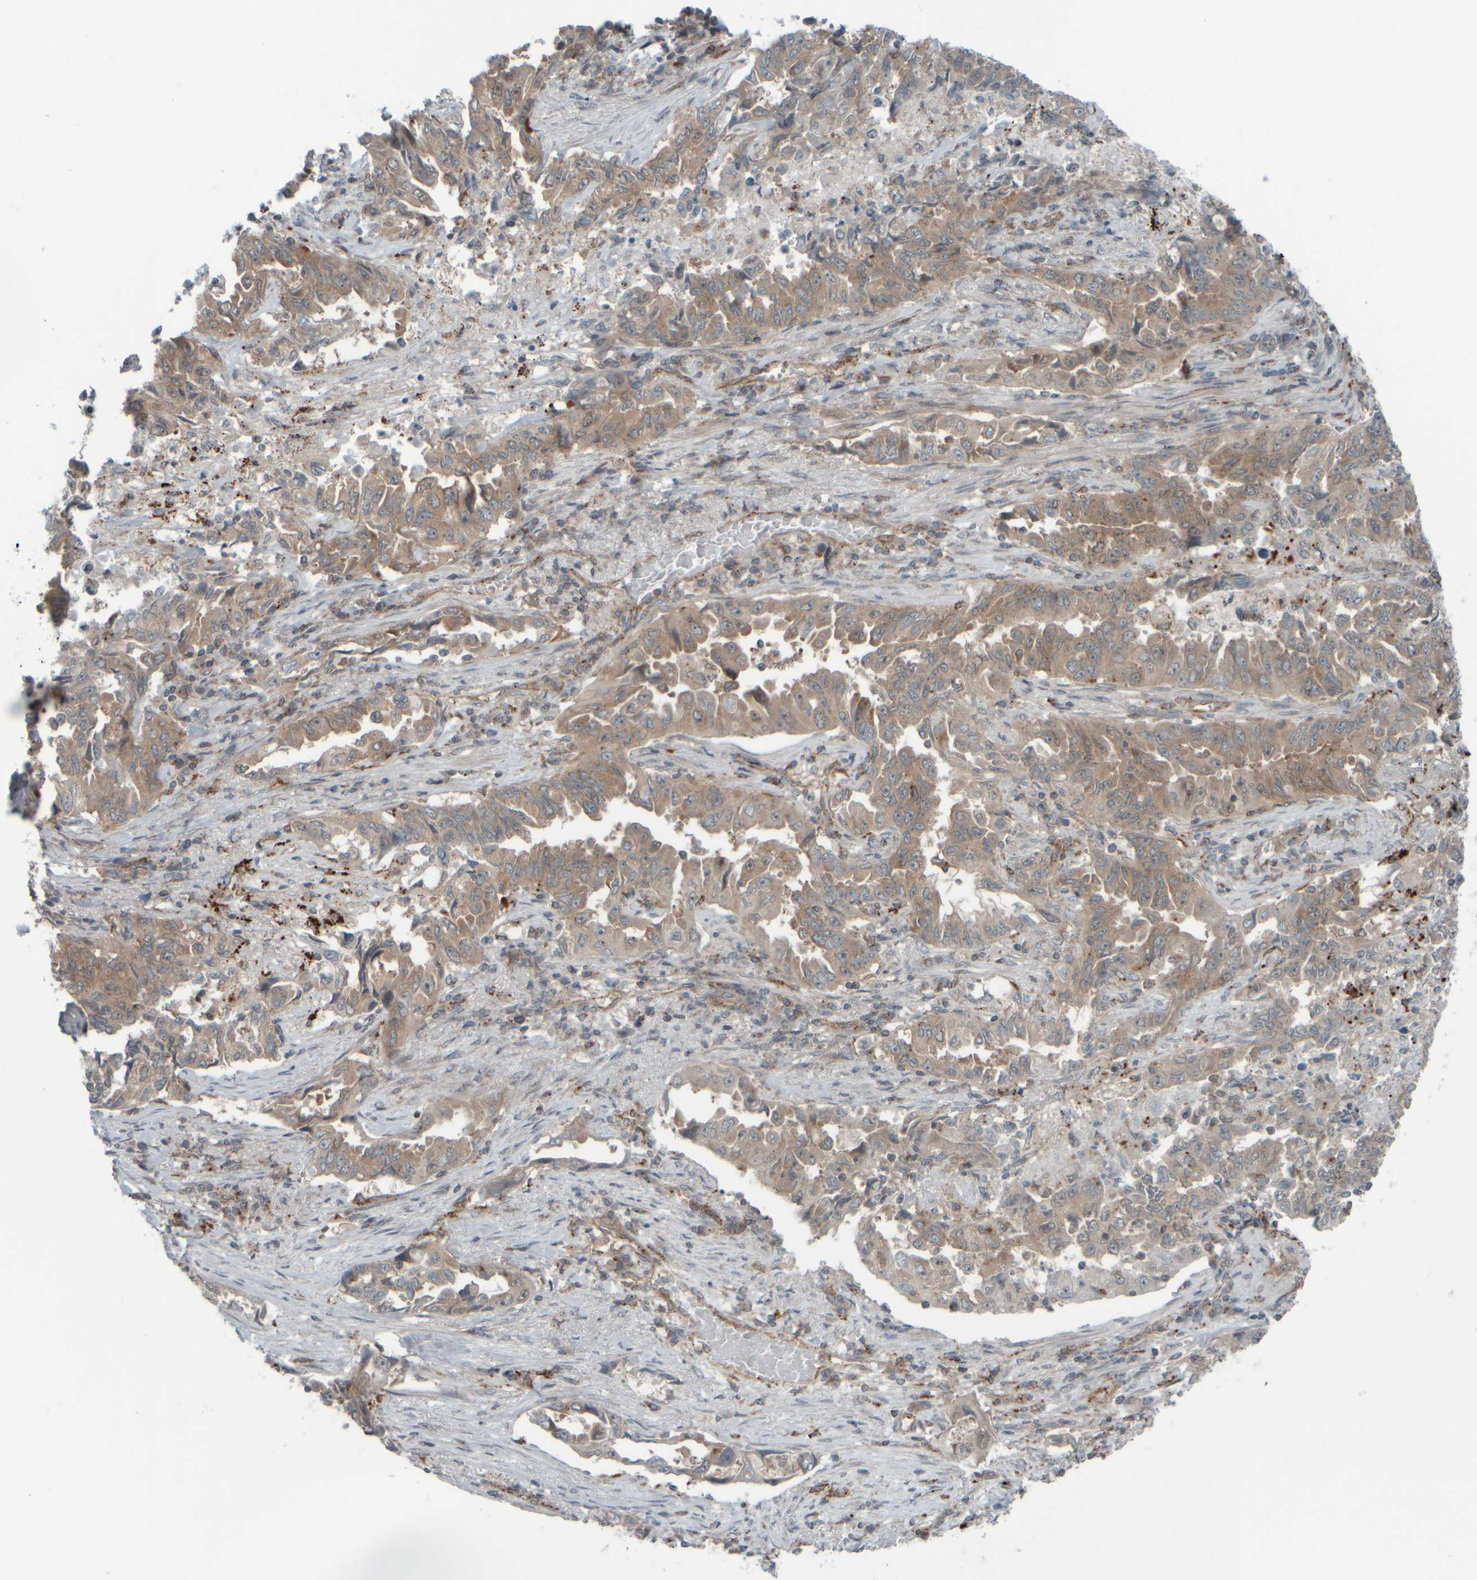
{"staining": {"intensity": "weak", "quantity": ">75%", "location": "cytoplasmic/membranous"}, "tissue": "lung cancer", "cell_type": "Tumor cells", "image_type": "cancer", "snomed": [{"axis": "morphology", "description": "Adenocarcinoma, NOS"}, {"axis": "topography", "description": "Lung"}], "caption": "The photomicrograph shows a brown stain indicating the presence of a protein in the cytoplasmic/membranous of tumor cells in adenocarcinoma (lung).", "gene": "GIGYF1", "patient": {"sex": "female", "age": 51}}